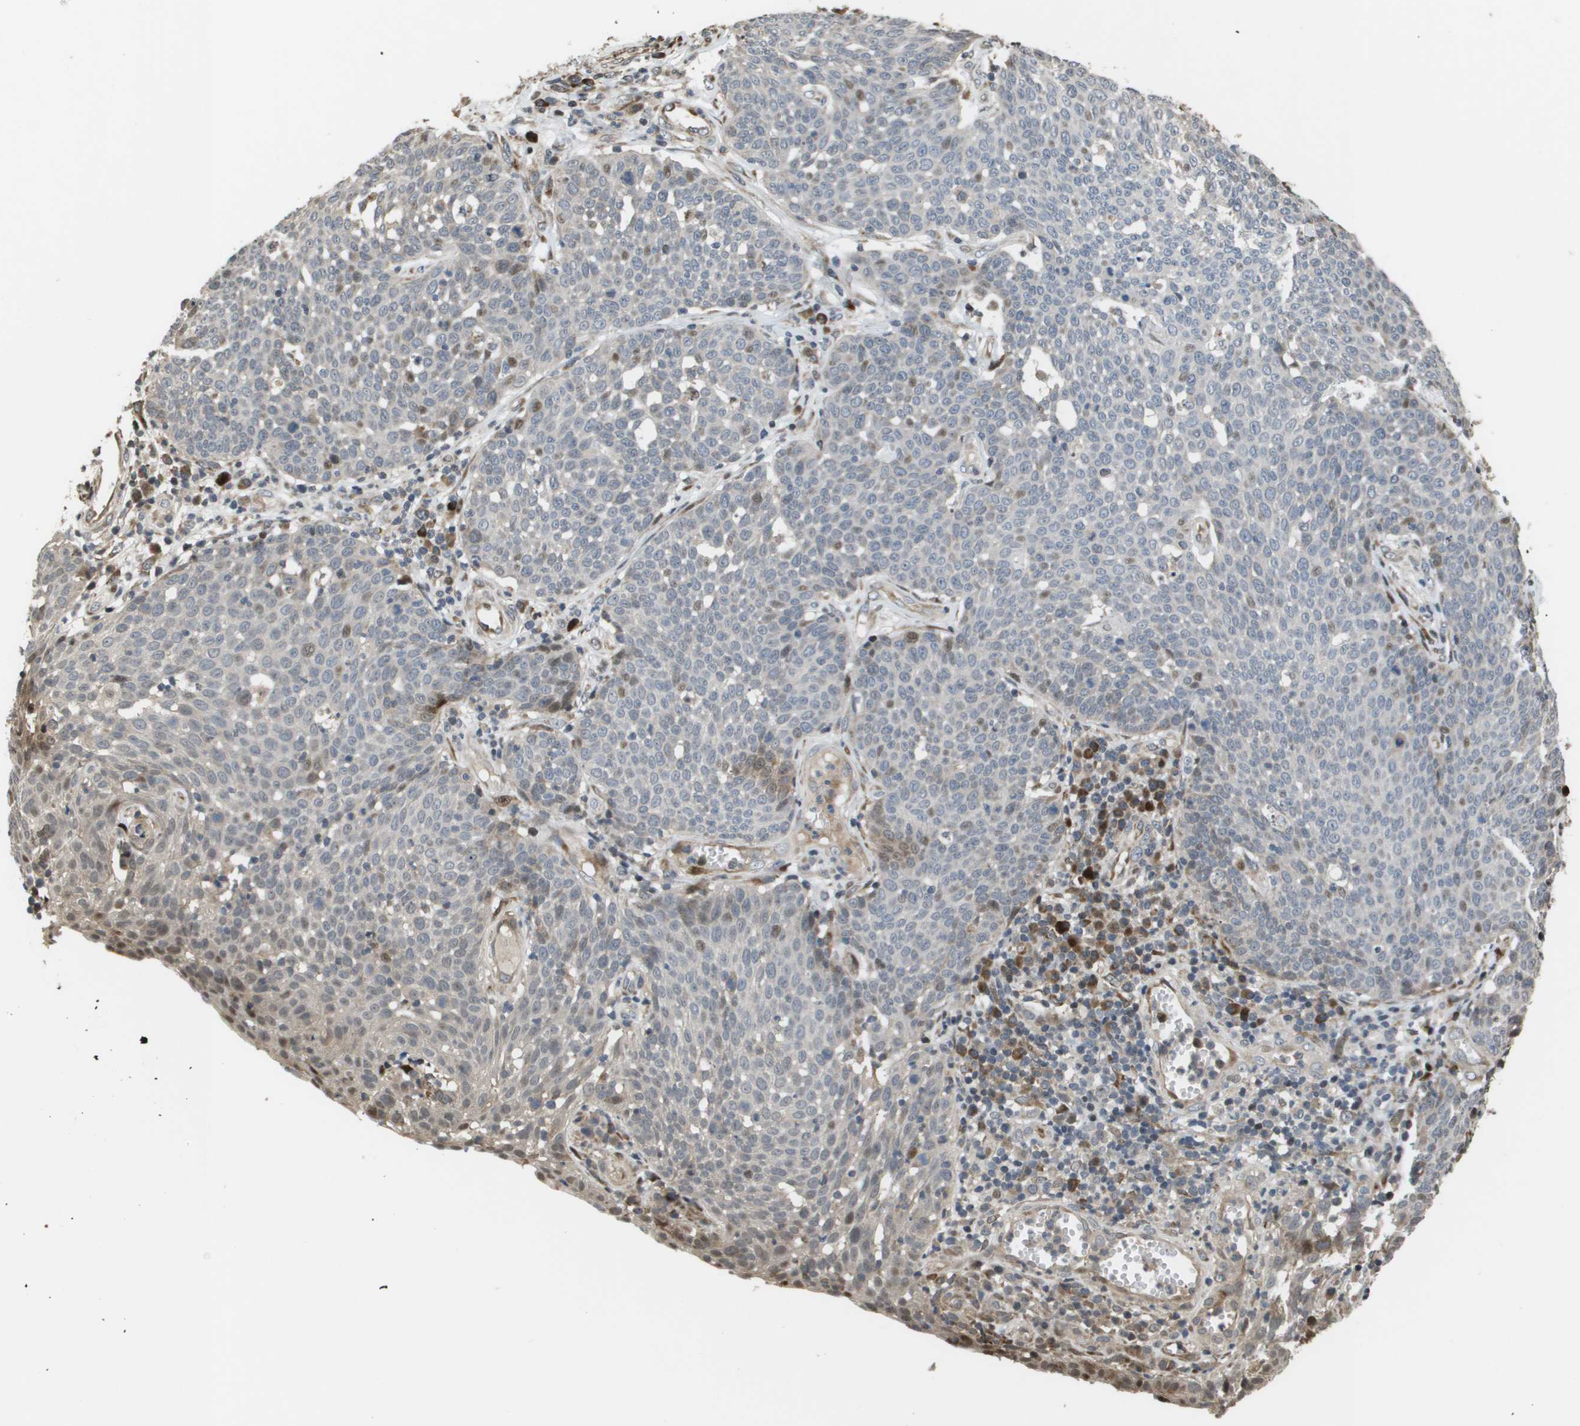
{"staining": {"intensity": "moderate", "quantity": "<25%", "location": "nuclear"}, "tissue": "cervical cancer", "cell_type": "Tumor cells", "image_type": "cancer", "snomed": [{"axis": "morphology", "description": "Squamous cell carcinoma, NOS"}, {"axis": "topography", "description": "Cervix"}], "caption": "A brown stain shows moderate nuclear positivity of a protein in human cervical cancer (squamous cell carcinoma) tumor cells. The staining was performed using DAB (3,3'-diaminobenzidine) to visualize the protein expression in brown, while the nuclei were stained in blue with hematoxylin (Magnification: 20x).", "gene": "AXIN2", "patient": {"sex": "female", "age": 34}}